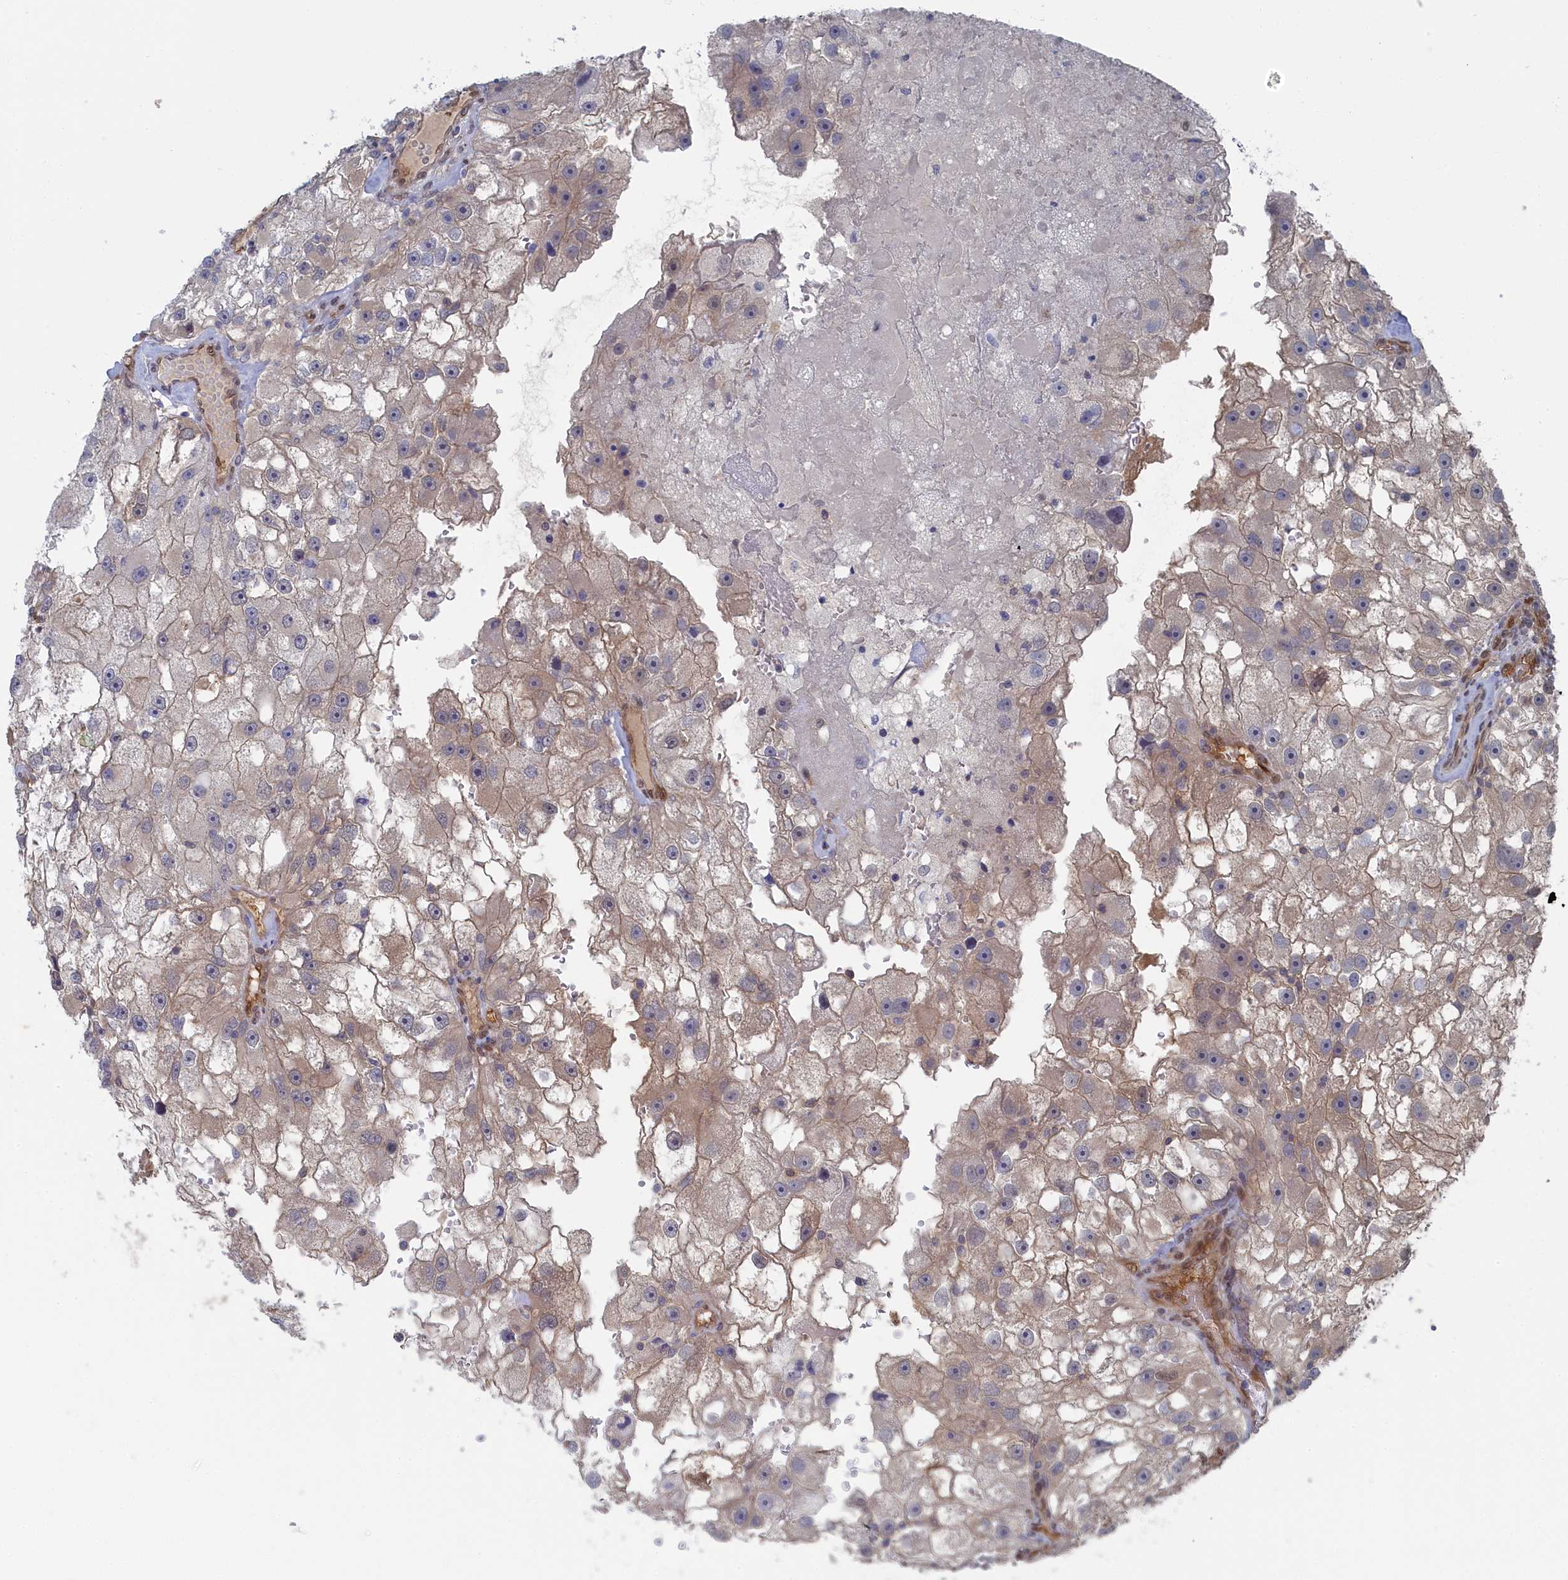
{"staining": {"intensity": "weak", "quantity": "25%-75%", "location": "cytoplasmic/membranous"}, "tissue": "renal cancer", "cell_type": "Tumor cells", "image_type": "cancer", "snomed": [{"axis": "morphology", "description": "Adenocarcinoma, NOS"}, {"axis": "topography", "description": "Kidney"}], "caption": "IHC of human adenocarcinoma (renal) reveals low levels of weak cytoplasmic/membranous staining in about 25%-75% of tumor cells.", "gene": "IRGQ", "patient": {"sex": "male", "age": 63}}